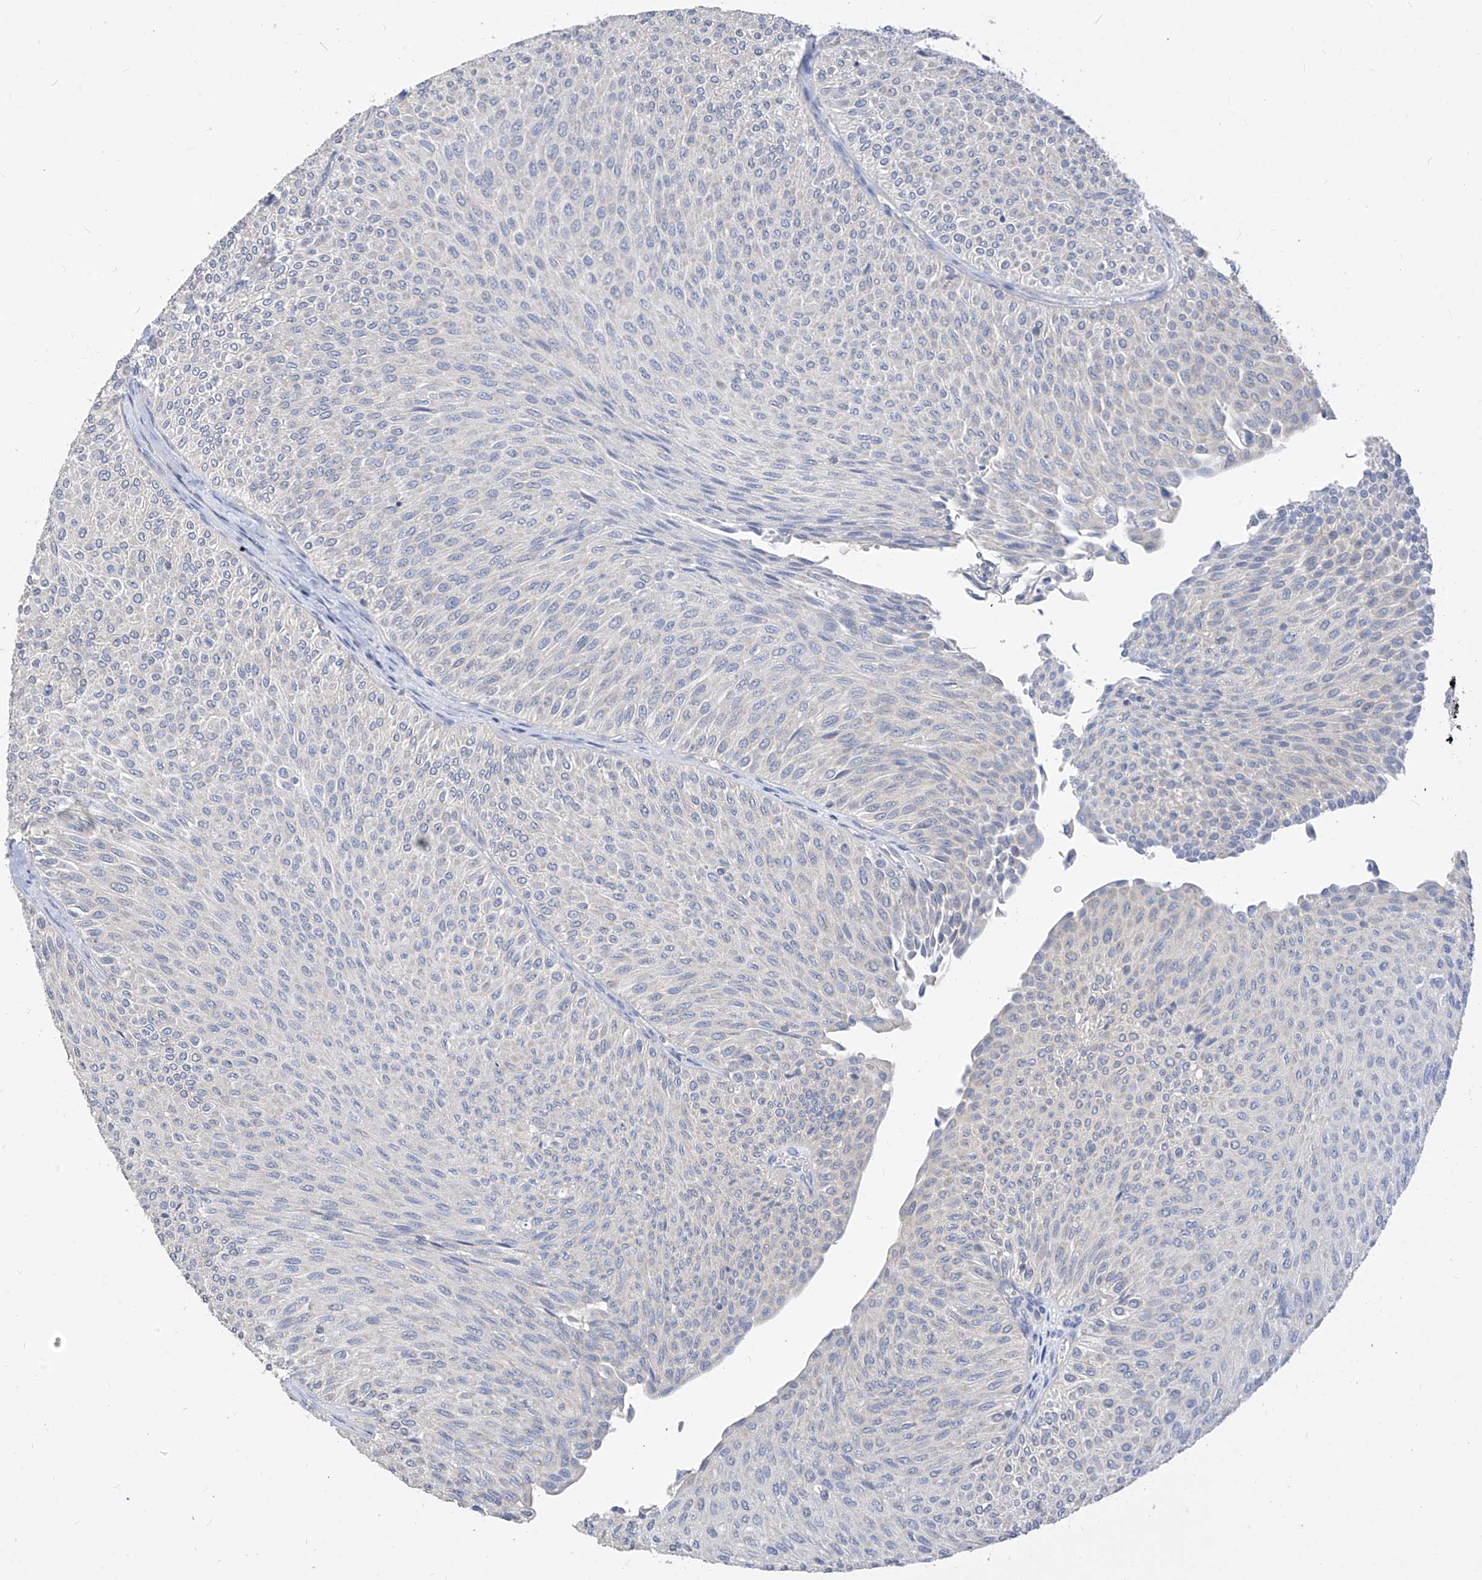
{"staining": {"intensity": "negative", "quantity": "none", "location": "none"}, "tissue": "urothelial cancer", "cell_type": "Tumor cells", "image_type": "cancer", "snomed": [{"axis": "morphology", "description": "Urothelial carcinoma, Low grade"}, {"axis": "topography", "description": "Urinary bladder"}], "caption": "Low-grade urothelial carcinoma stained for a protein using IHC reveals no staining tumor cells.", "gene": "ZZEF1", "patient": {"sex": "male", "age": 78}}